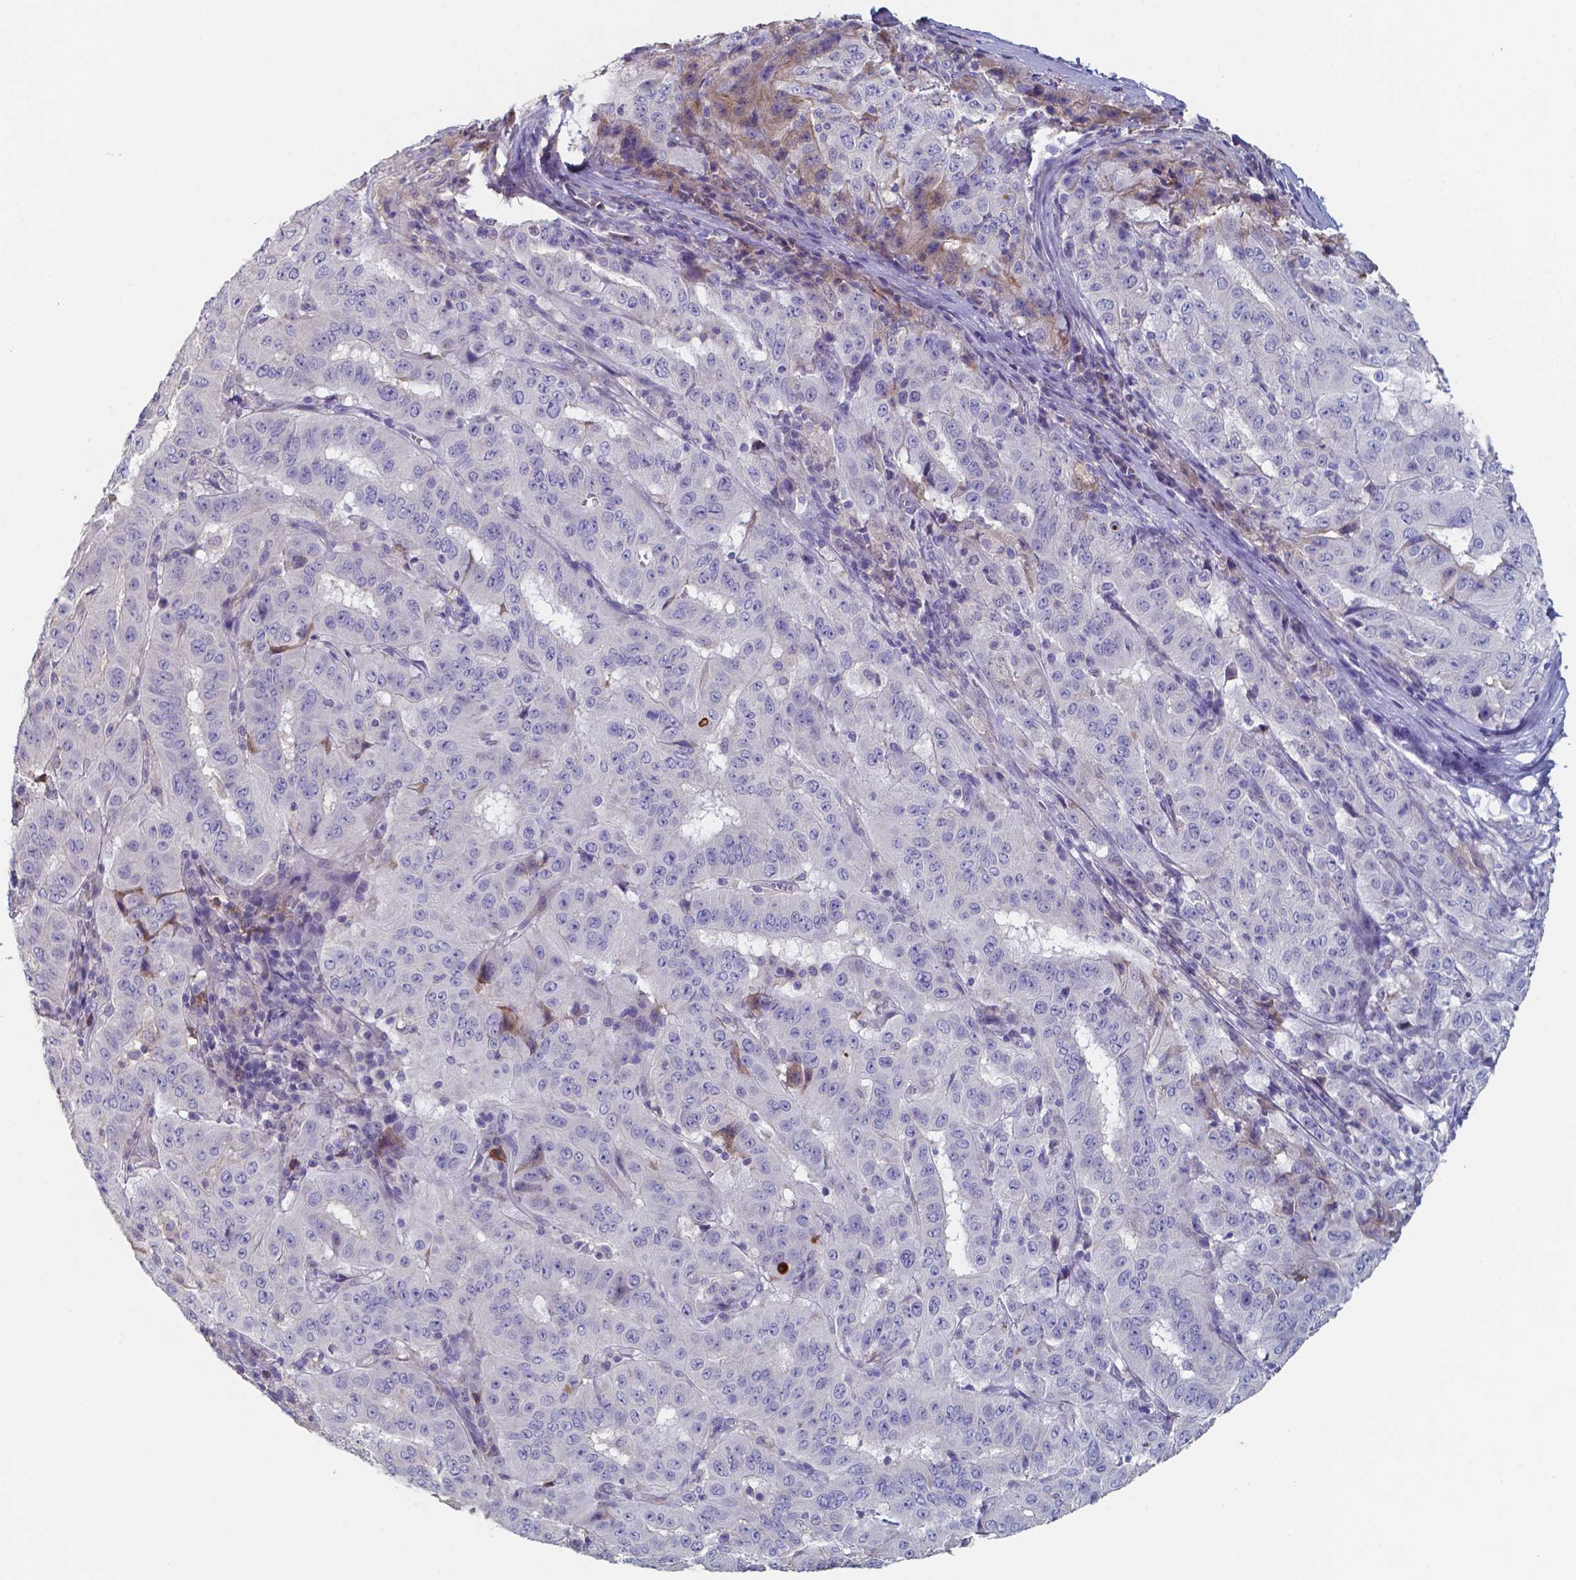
{"staining": {"intensity": "negative", "quantity": "none", "location": "none"}, "tissue": "pancreatic cancer", "cell_type": "Tumor cells", "image_type": "cancer", "snomed": [{"axis": "morphology", "description": "Adenocarcinoma, NOS"}, {"axis": "topography", "description": "Pancreas"}], "caption": "Immunohistochemistry histopathology image of pancreatic cancer (adenocarcinoma) stained for a protein (brown), which exhibits no staining in tumor cells.", "gene": "BTBD17", "patient": {"sex": "male", "age": 63}}